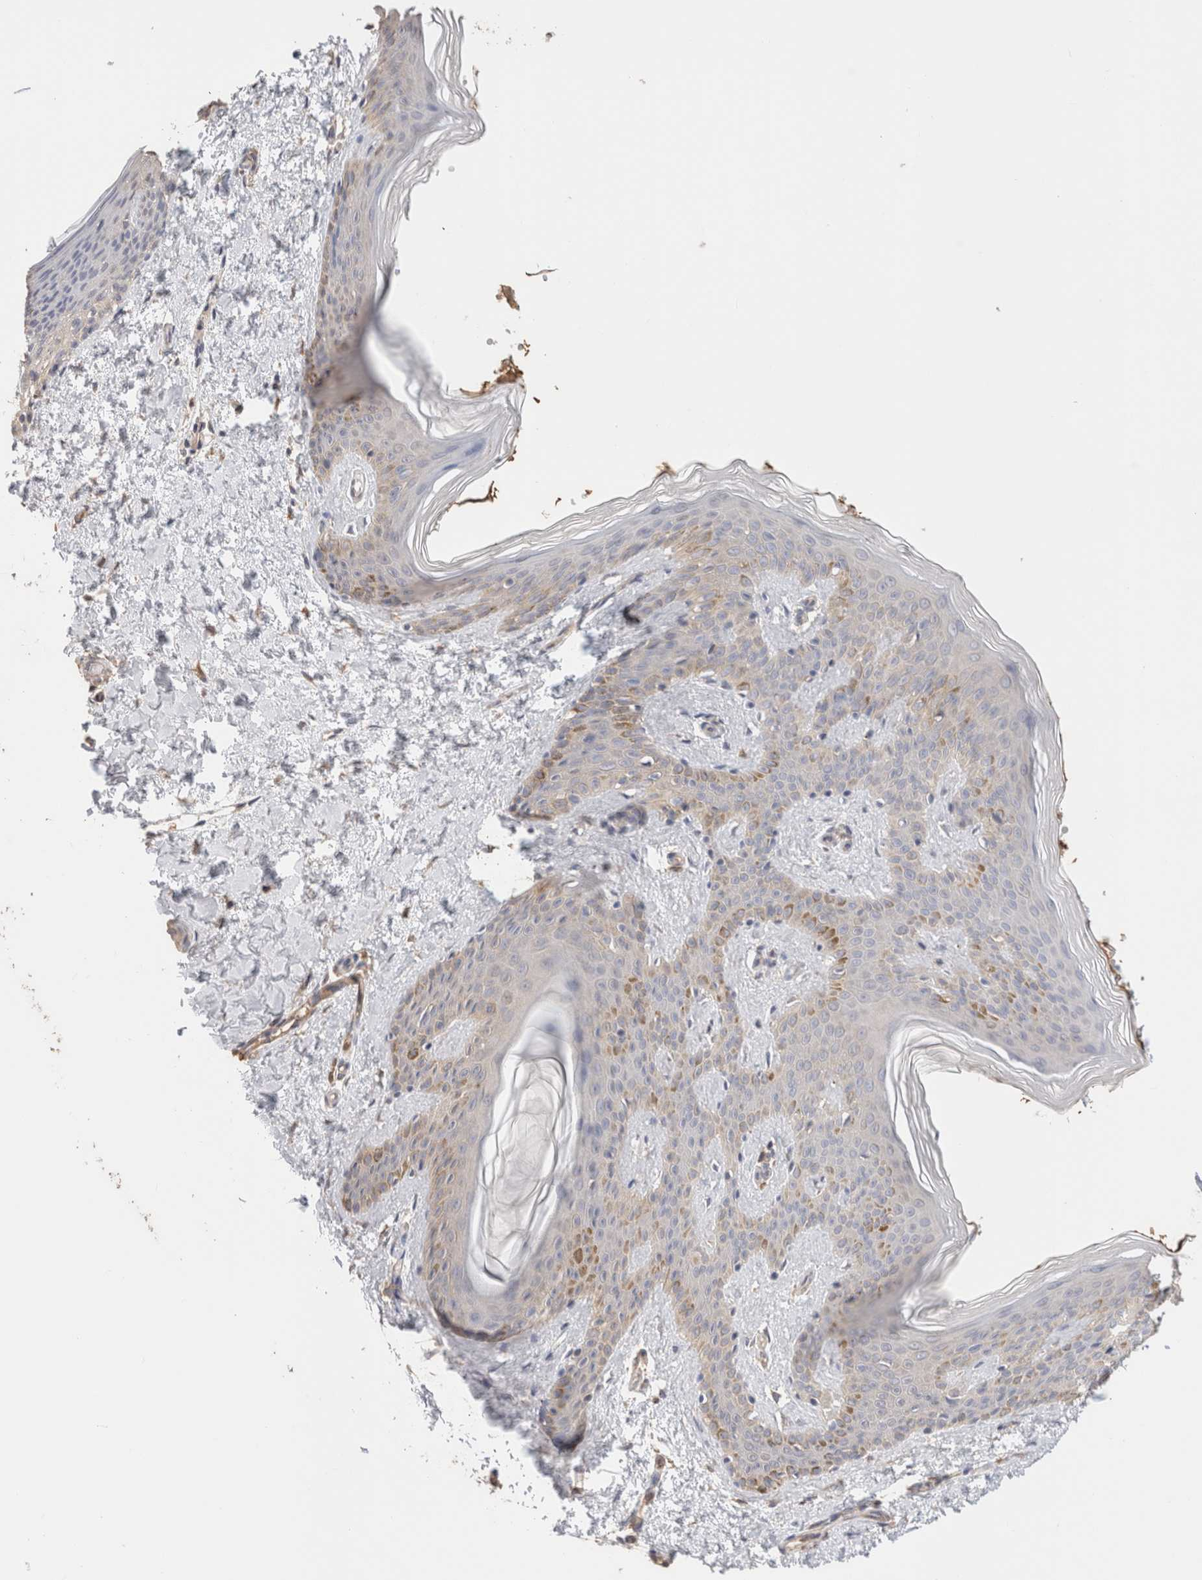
{"staining": {"intensity": "negative", "quantity": "none", "location": "none"}, "tissue": "skin", "cell_type": "Fibroblasts", "image_type": "normal", "snomed": [{"axis": "morphology", "description": "Normal tissue, NOS"}, {"axis": "morphology", "description": "Neoplasm, benign, NOS"}, {"axis": "topography", "description": "Skin"}, {"axis": "topography", "description": "Soft tissue"}], "caption": "DAB immunohistochemical staining of normal human skin demonstrates no significant expression in fibroblasts.", "gene": "CFAP418", "patient": {"sex": "male", "age": 26}}